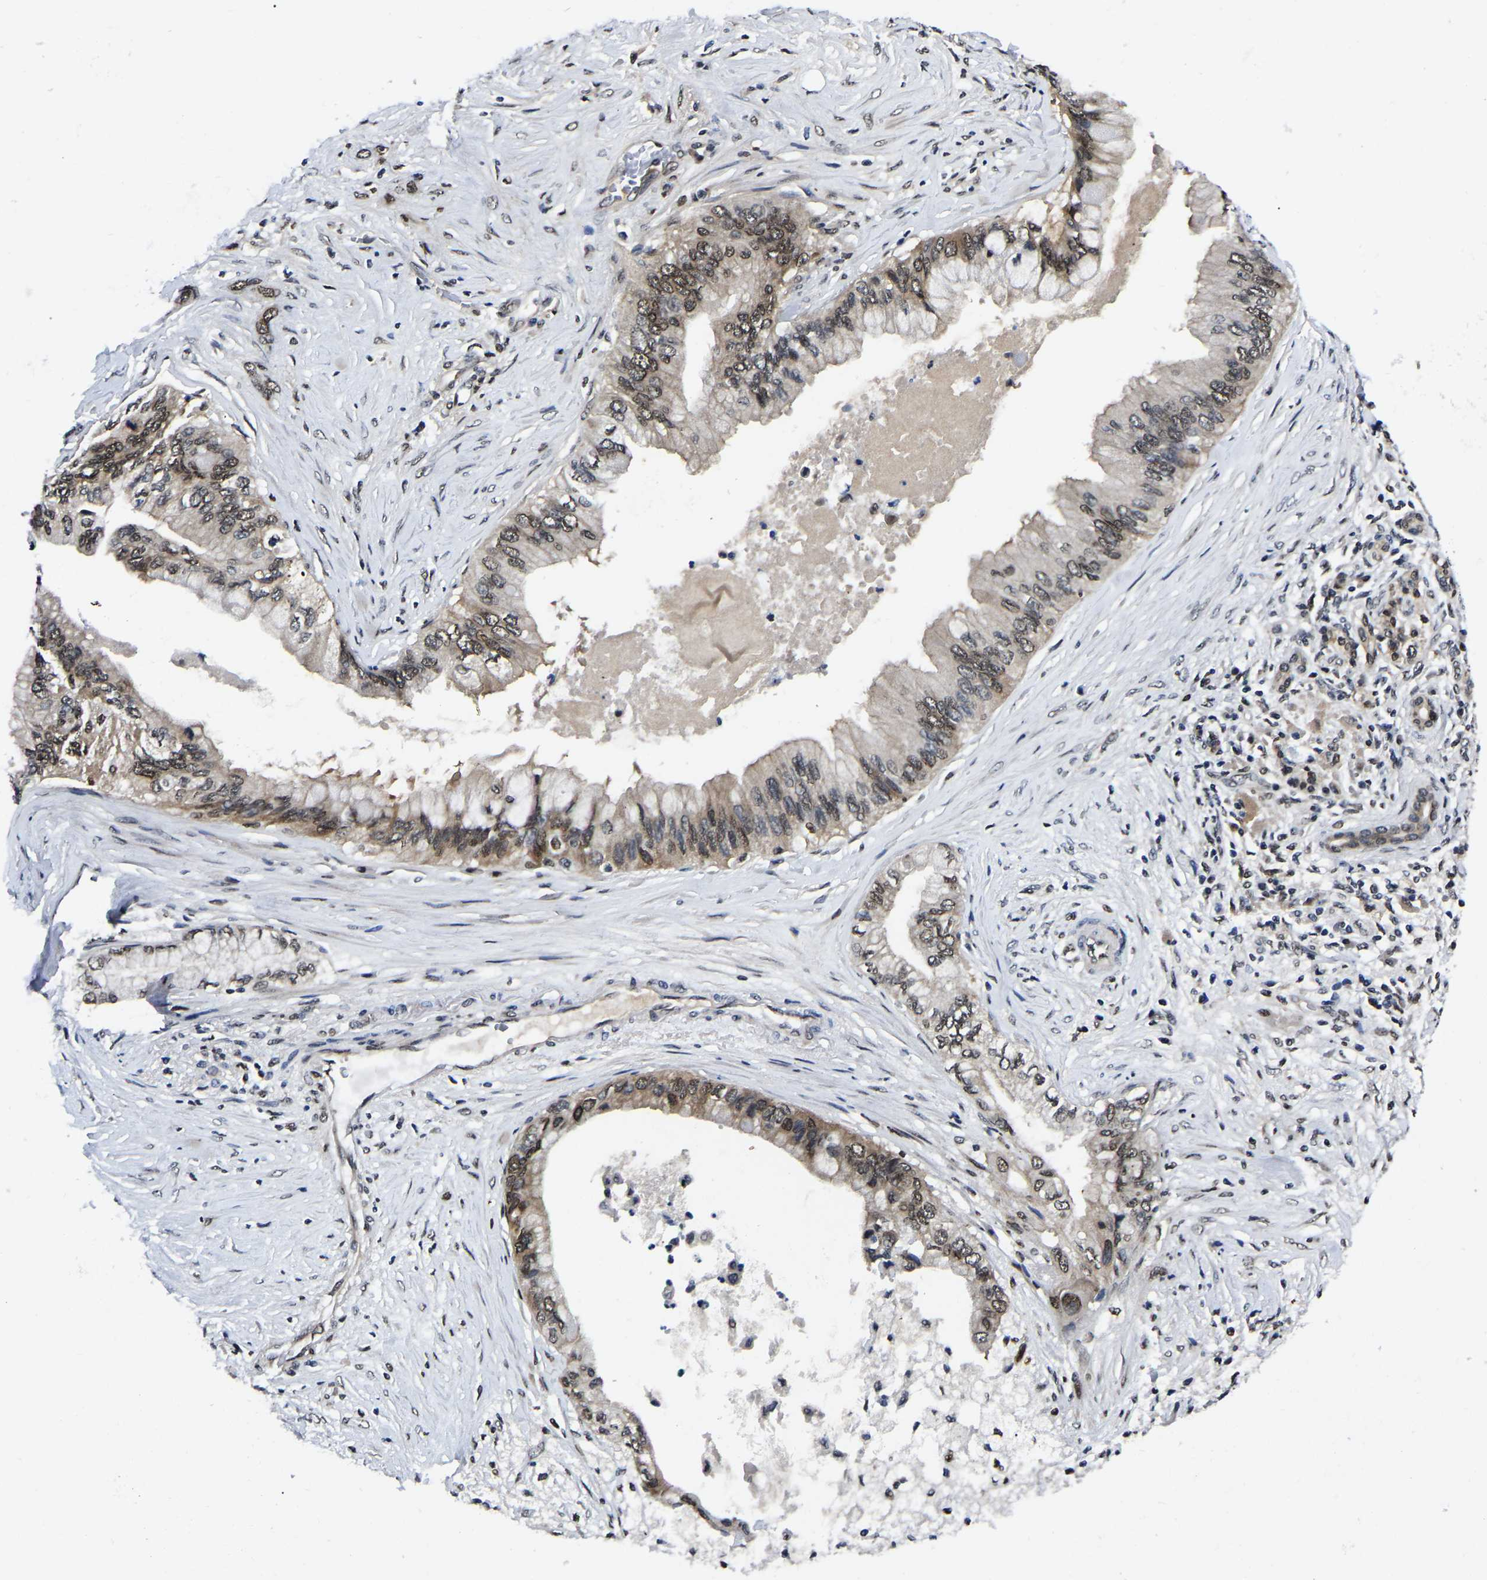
{"staining": {"intensity": "weak", "quantity": ">75%", "location": "nuclear"}, "tissue": "pancreatic cancer", "cell_type": "Tumor cells", "image_type": "cancer", "snomed": [{"axis": "morphology", "description": "Adenocarcinoma, NOS"}, {"axis": "topography", "description": "Pancreas"}], "caption": "This is a micrograph of immunohistochemistry staining of pancreatic cancer, which shows weak positivity in the nuclear of tumor cells.", "gene": "TRIM35", "patient": {"sex": "female", "age": 73}}